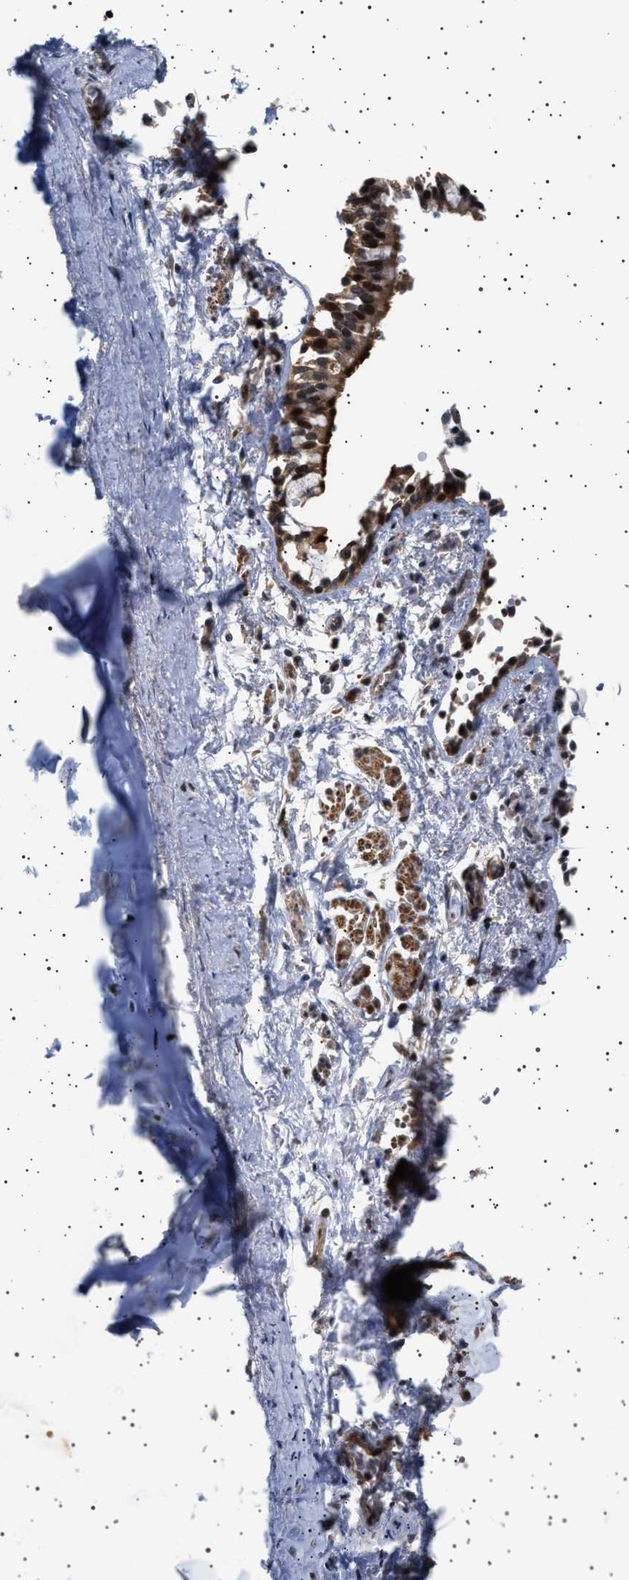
{"staining": {"intensity": "weak", "quantity": ">75%", "location": "cytoplasmic/membranous,nuclear"}, "tissue": "adipose tissue", "cell_type": "Adipocytes", "image_type": "normal", "snomed": [{"axis": "morphology", "description": "Normal tissue, NOS"}, {"axis": "topography", "description": "Cartilage tissue"}, {"axis": "topography", "description": "Lung"}], "caption": "A brown stain highlights weak cytoplasmic/membranous,nuclear positivity of a protein in adipocytes of unremarkable adipose tissue.", "gene": "BAG3", "patient": {"sex": "female", "age": 77}}